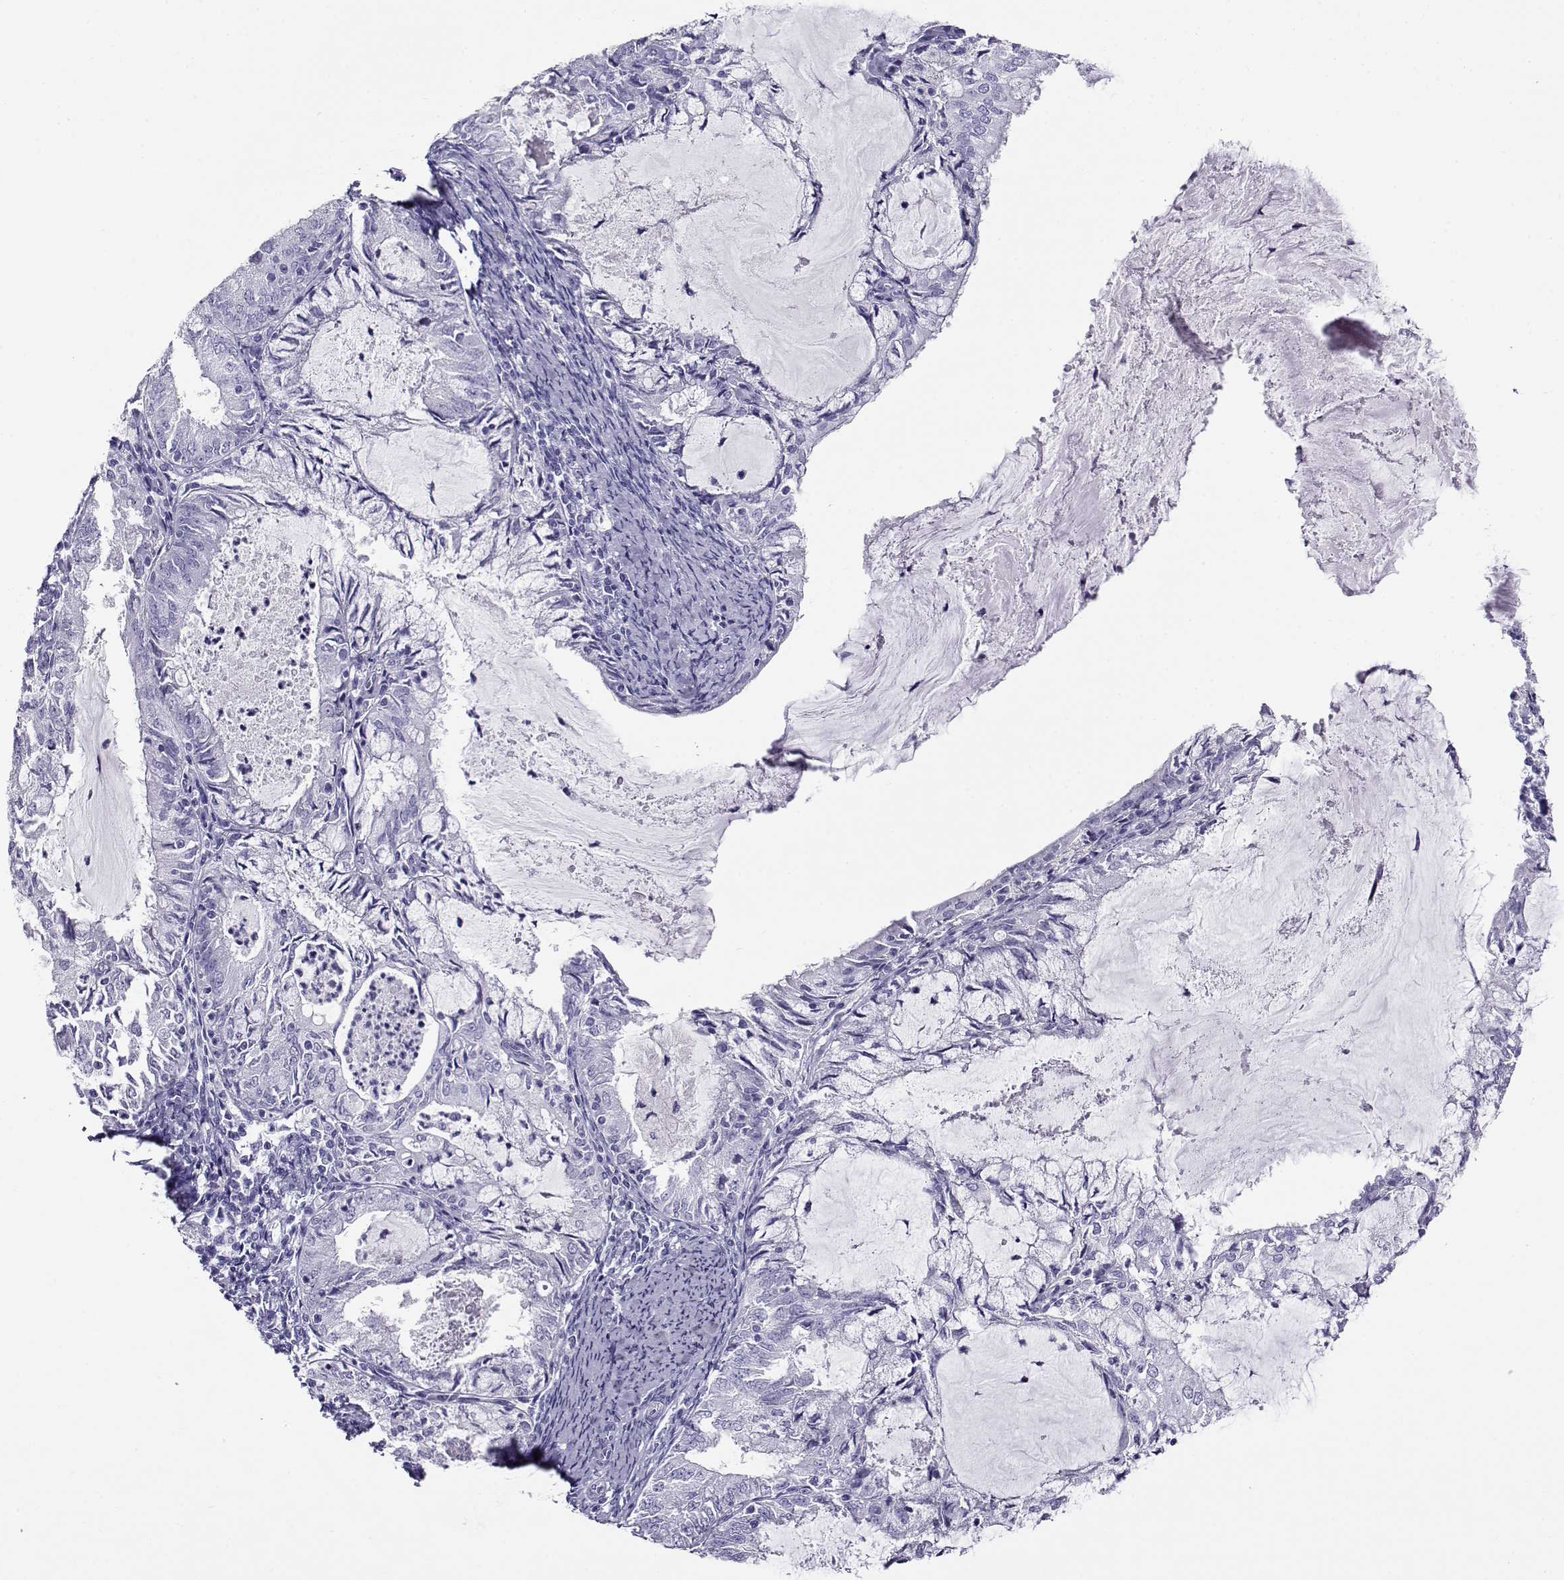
{"staining": {"intensity": "negative", "quantity": "none", "location": "none"}, "tissue": "endometrial cancer", "cell_type": "Tumor cells", "image_type": "cancer", "snomed": [{"axis": "morphology", "description": "Adenocarcinoma, NOS"}, {"axis": "topography", "description": "Endometrium"}], "caption": "DAB (3,3'-diaminobenzidine) immunohistochemical staining of human adenocarcinoma (endometrial) reveals no significant positivity in tumor cells. (Stains: DAB immunohistochemistry (IHC) with hematoxylin counter stain, Microscopy: brightfield microscopy at high magnification).", "gene": "CABS1", "patient": {"sex": "female", "age": 57}}